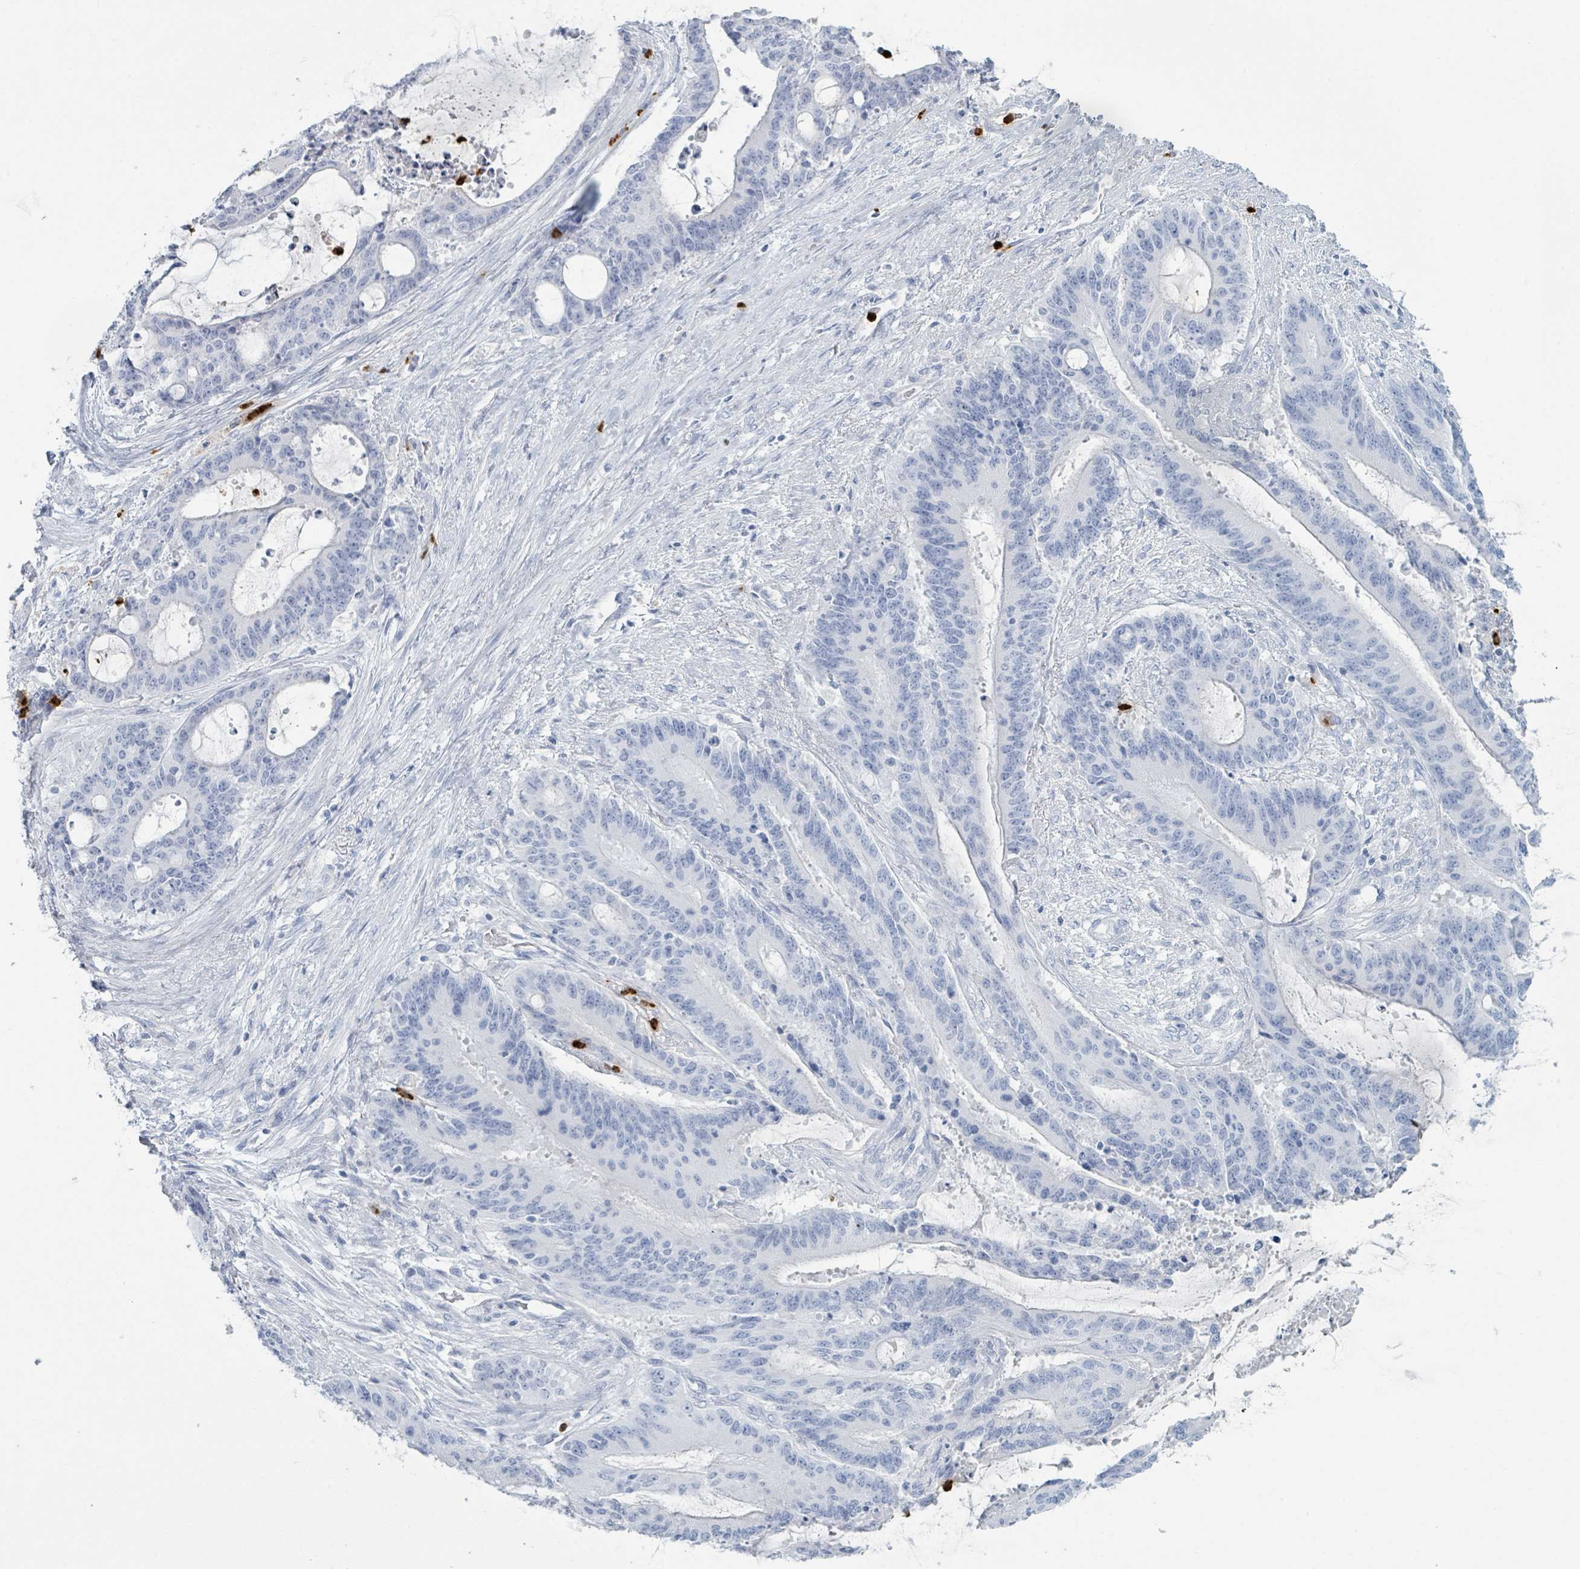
{"staining": {"intensity": "negative", "quantity": "none", "location": "none"}, "tissue": "liver cancer", "cell_type": "Tumor cells", "image_type": "cancer", "snomed": [{"axis": "morphology", "description": "Normal tissue, NOS"}, {"axis": "morphology", "description": "Cholangiocarcinoma"}, {"axis": "topography", "description": "Liver"}, {"axis": "topography", "description": "Peripheral nerve tissue"}], "caption": "Immunohistochemistry (IHC) of human liver cancer (cholangiocarcinoma) exhibits no positivity in tumor cells. (Immunohistochemistry, brightfield microscopy, high magnification).", "gene": "DEFA4", "patient": {"sex": "female", "age": 73}}